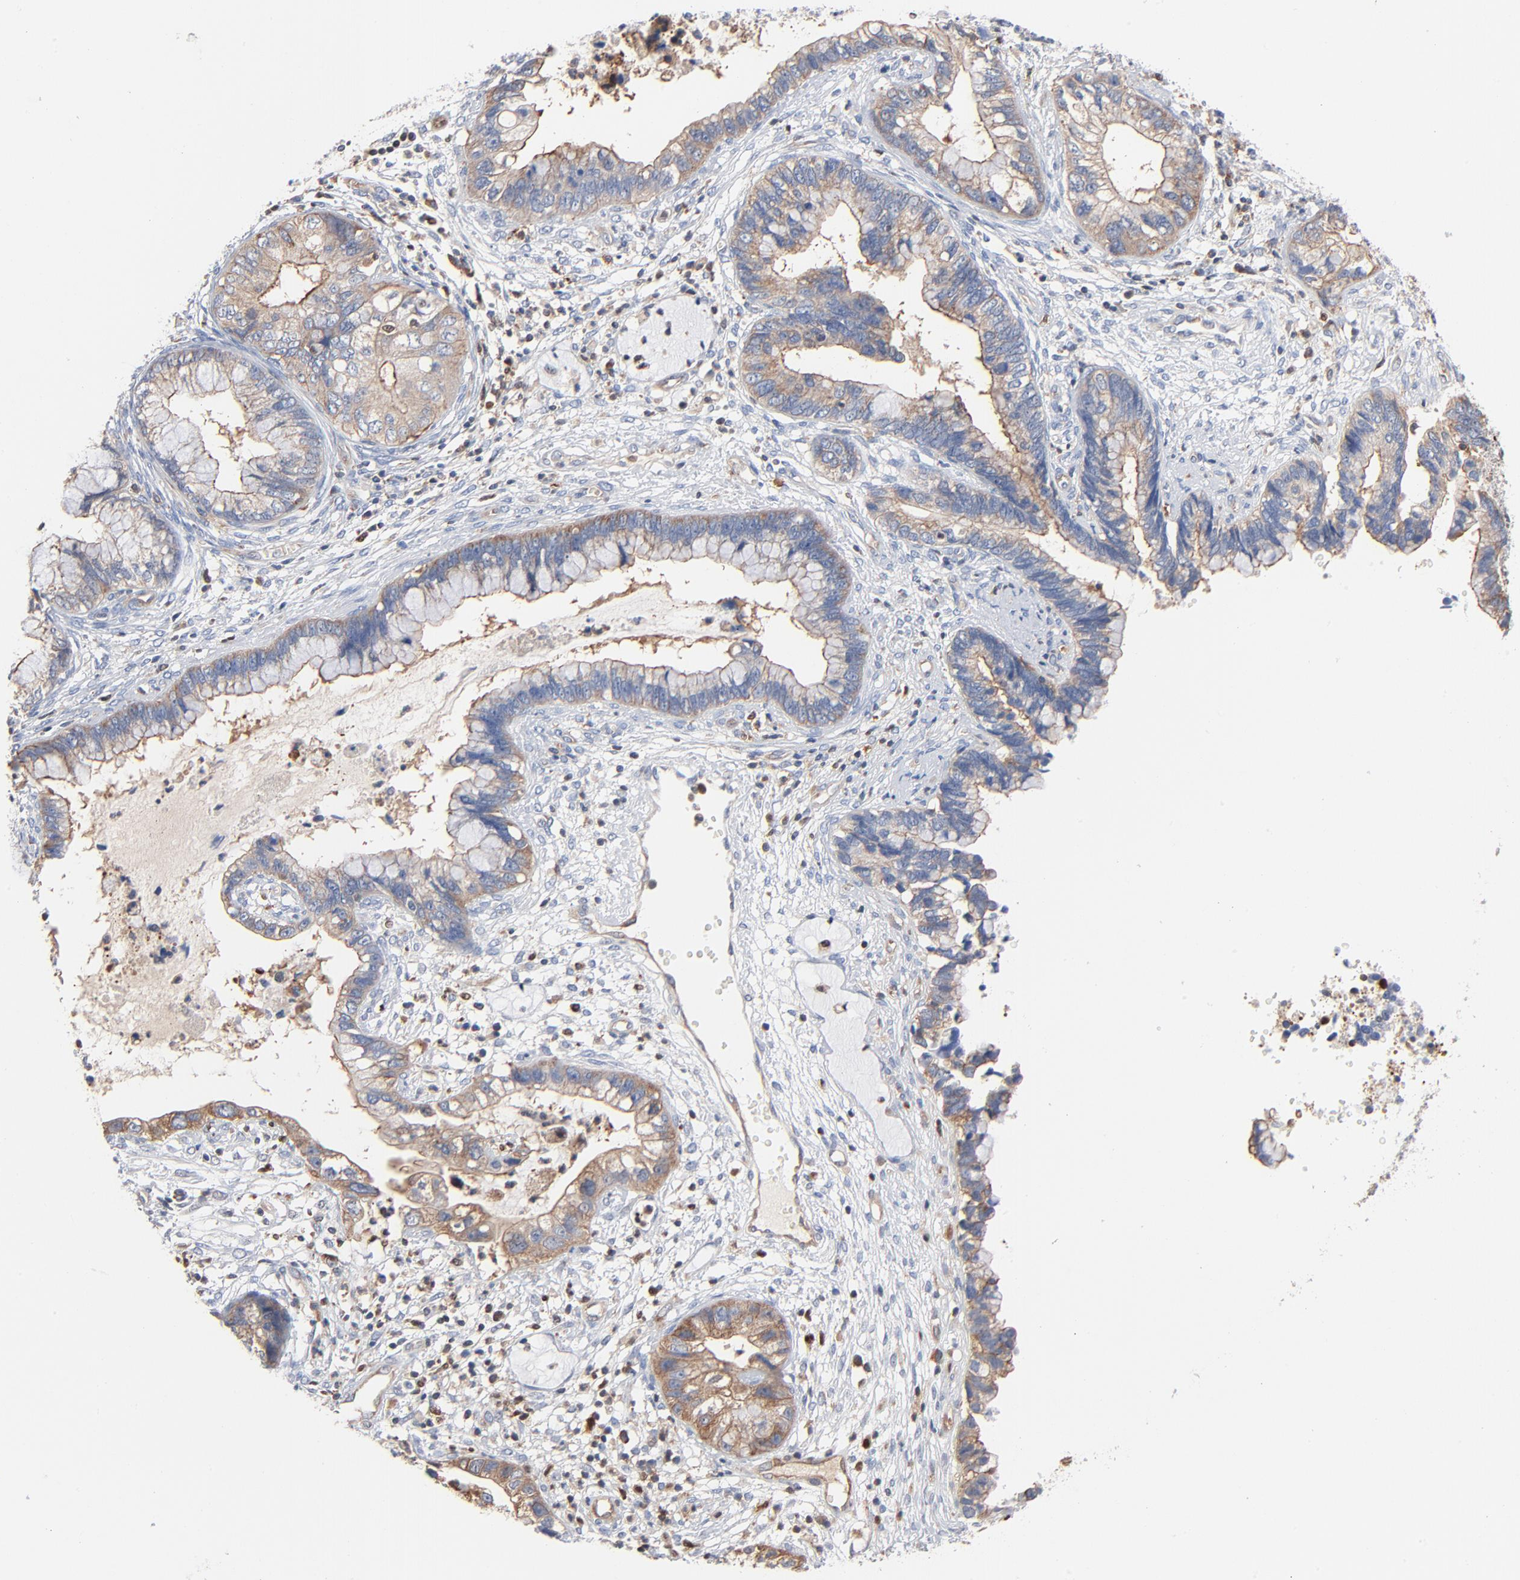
{"staining": {"intensity": "weak", "quantity": "25%-75%", "location": "cytoplasmic/membranous"}, "tissue": "cervical cancer", "cell_type": "Tumor cells", "image_type": "cancer", "snomed": [{"axis": "morphology", "description": "Adenocarcinoma, NOS"}, {"axis": "topography", "description": "Cervix"}], "caption": "Human cervical cancer stained for a protein (brown) displays weak cytoplasmic/membranous positive positivity in approximately 25%-75% of tumor cells.", "gene": "ARHGEF6", "patient": {"sex": "female", "age": 44}}